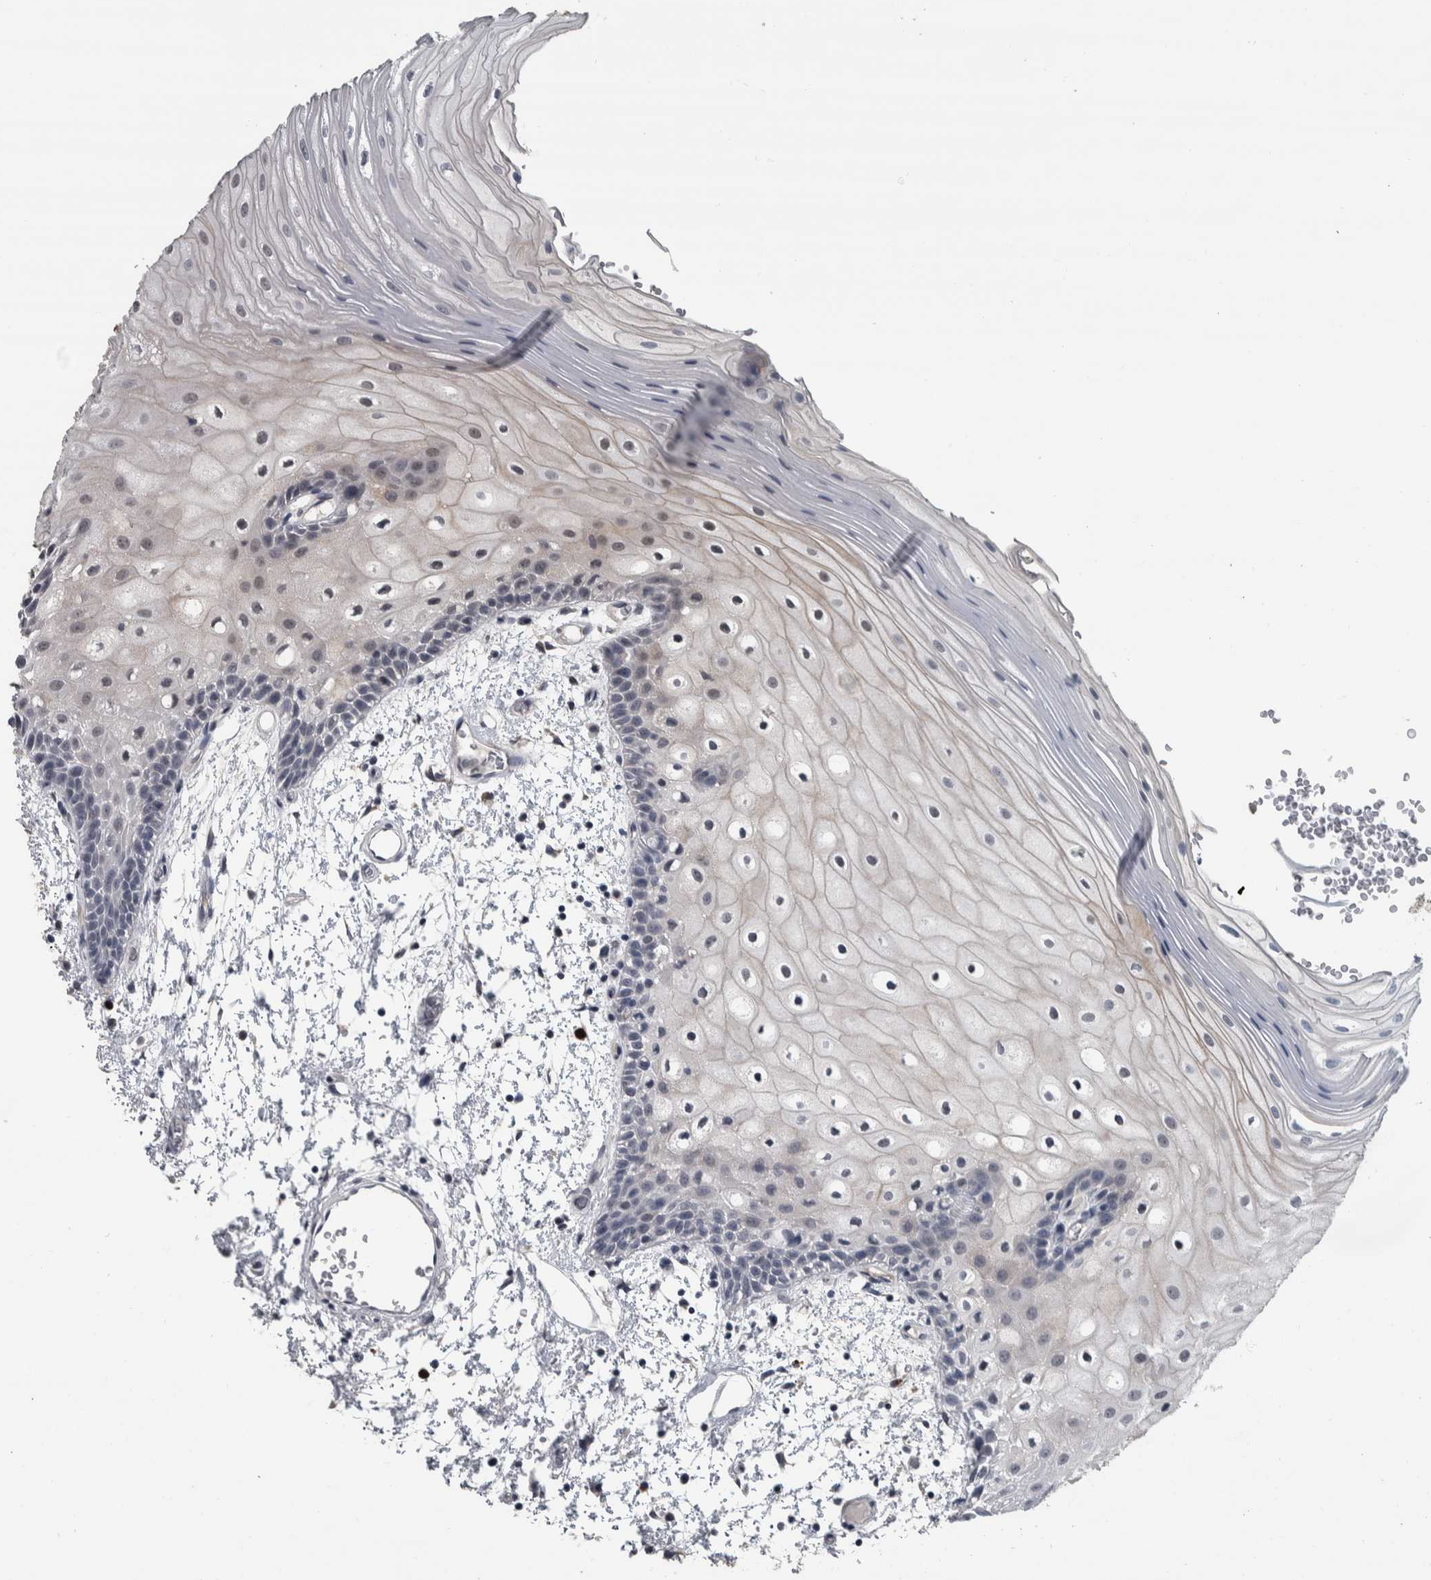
{"staining": {"intensity": "negative", "quantity": "none", "location": "none"}, "tissue": "oral mucosa", "cell_type": "Squamous epithelial cells", "image_type": "normal", "snomed": [{"axis": "morphology", "description": "Normal tissue, NOS"}, {"axis": "topography", "description": "Oral tissue"}], "caption": "Oral mucosa was stained to show a protein in brown. There is no significant staining in squamous epithelial cells. The staining is performed using DAB brown chromogen with nuclei counter-stained in using hematoxylin.", "gene": "CAVIN4", "patient": {"sex": "male", "age": 52}}